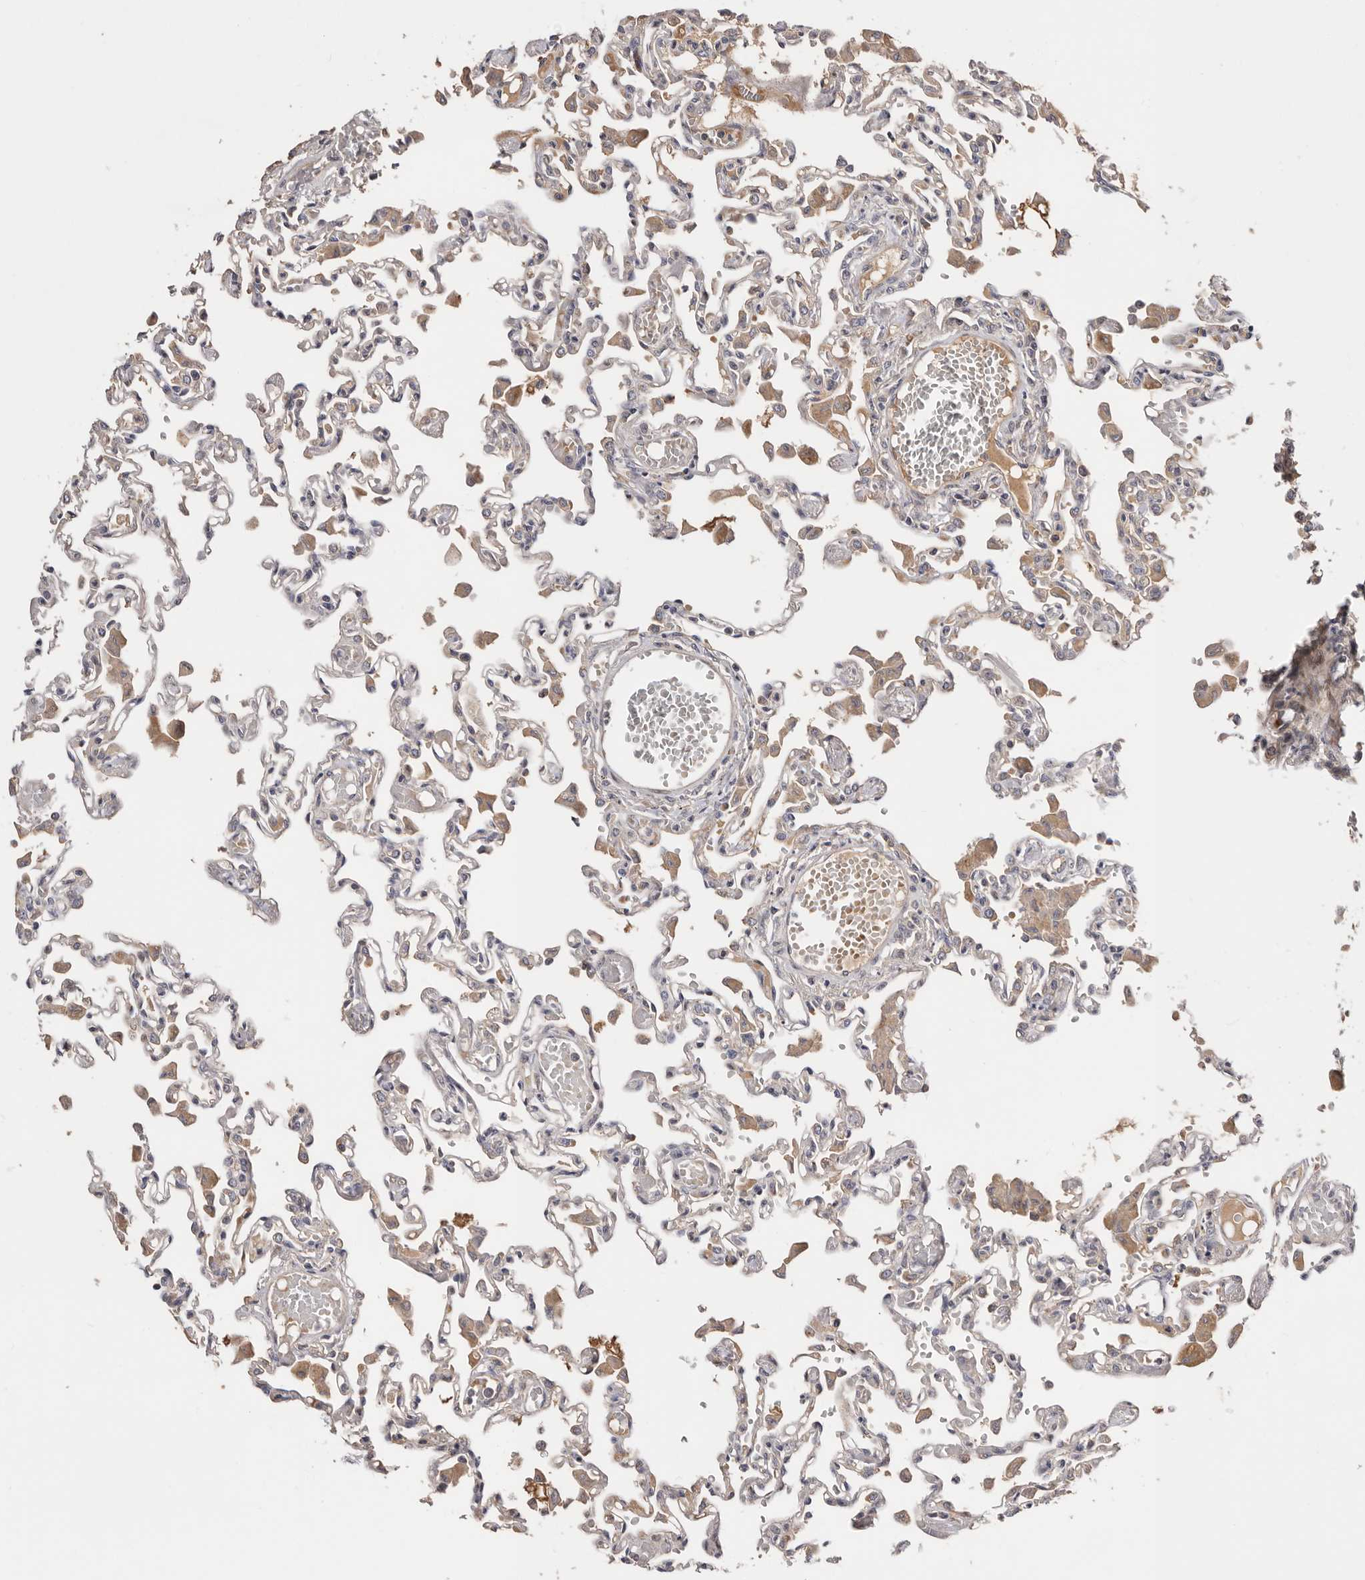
{"staining": {"intensity": "weak", "quantity": "<25%", "location": "cytoplasmic/membranous"}, "tissue": "lung", "cell_type": "Alveolar cells", "image_type": "normal", "snomed": [{"axis": "morphology", "description": "Normal tissue, NOS"}, {"axis": "topography", "description": "Bronchus"}, {"axis": "topography", "description": "Lung"}], "caption": "Image shows no protein staining in alveolar cells of benign lung. (Brightfield microscopy of DAB IHC at high magnification).", "gene": "DOP1A", "patient": {"sex": "female", "age": 49}}